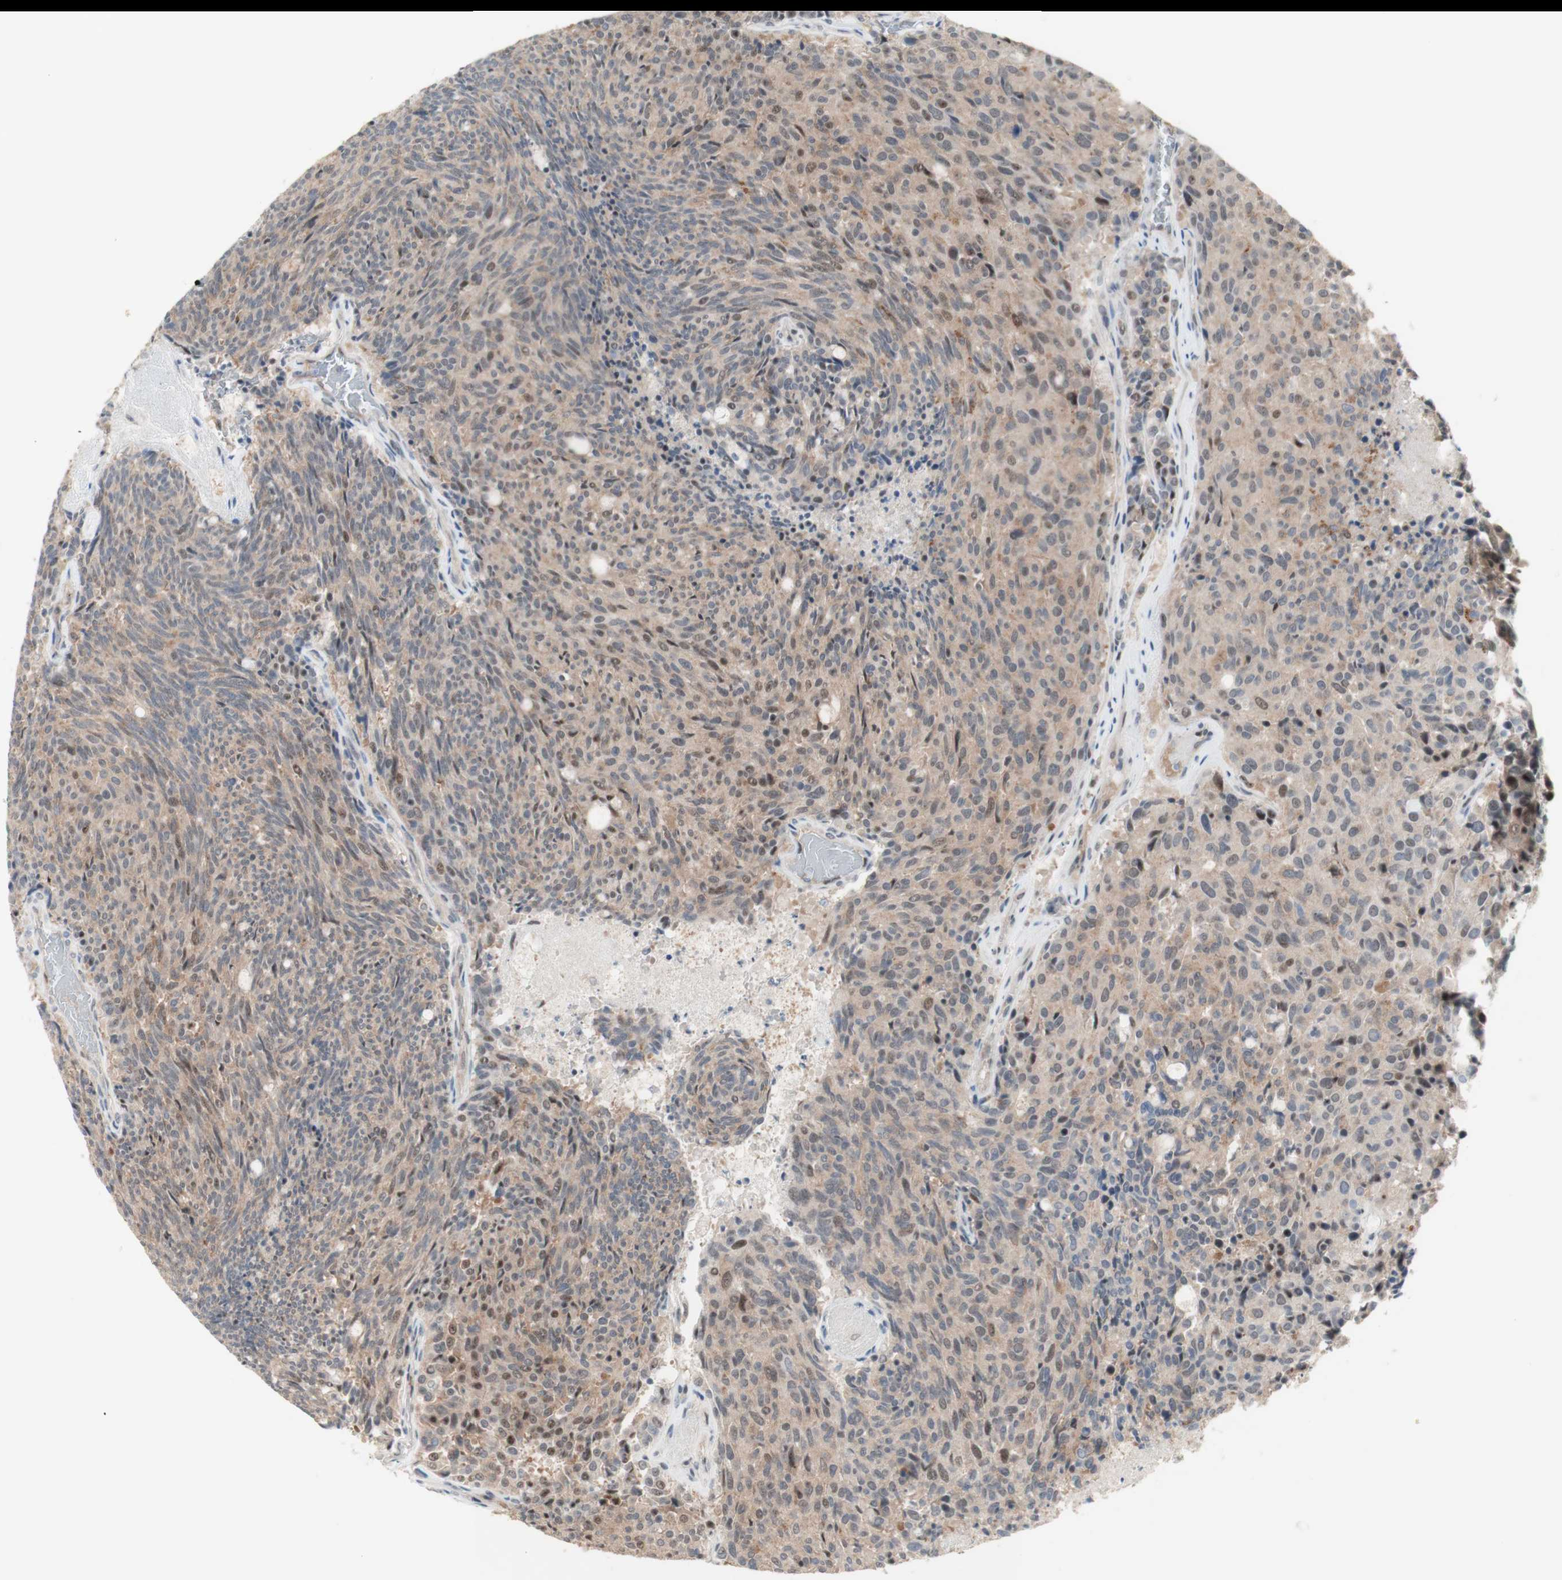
{"staining": {"intensity": "weak", "quantity": ">75%", "location": "cytoplasmic/membranous"}, "tissue": "carcinoid", "cell_type": "Tumor cells", "image_type": "cancer", "snomed": [{"axis": "morphology", "description": "Carcinoid, malignant, NOS"}, {"axis": "topography", "description": "Pancreas"}], "caption": "IHC (DAB) staining of carcinoid reveals weak cytoplasmic/membranous protein positivity in about >75% of tumor cells. (Brightfield microscopy of DAB IHC at high magnification).", "gene": "CYLD", "patient": {"sex": "female", "age": 54}}